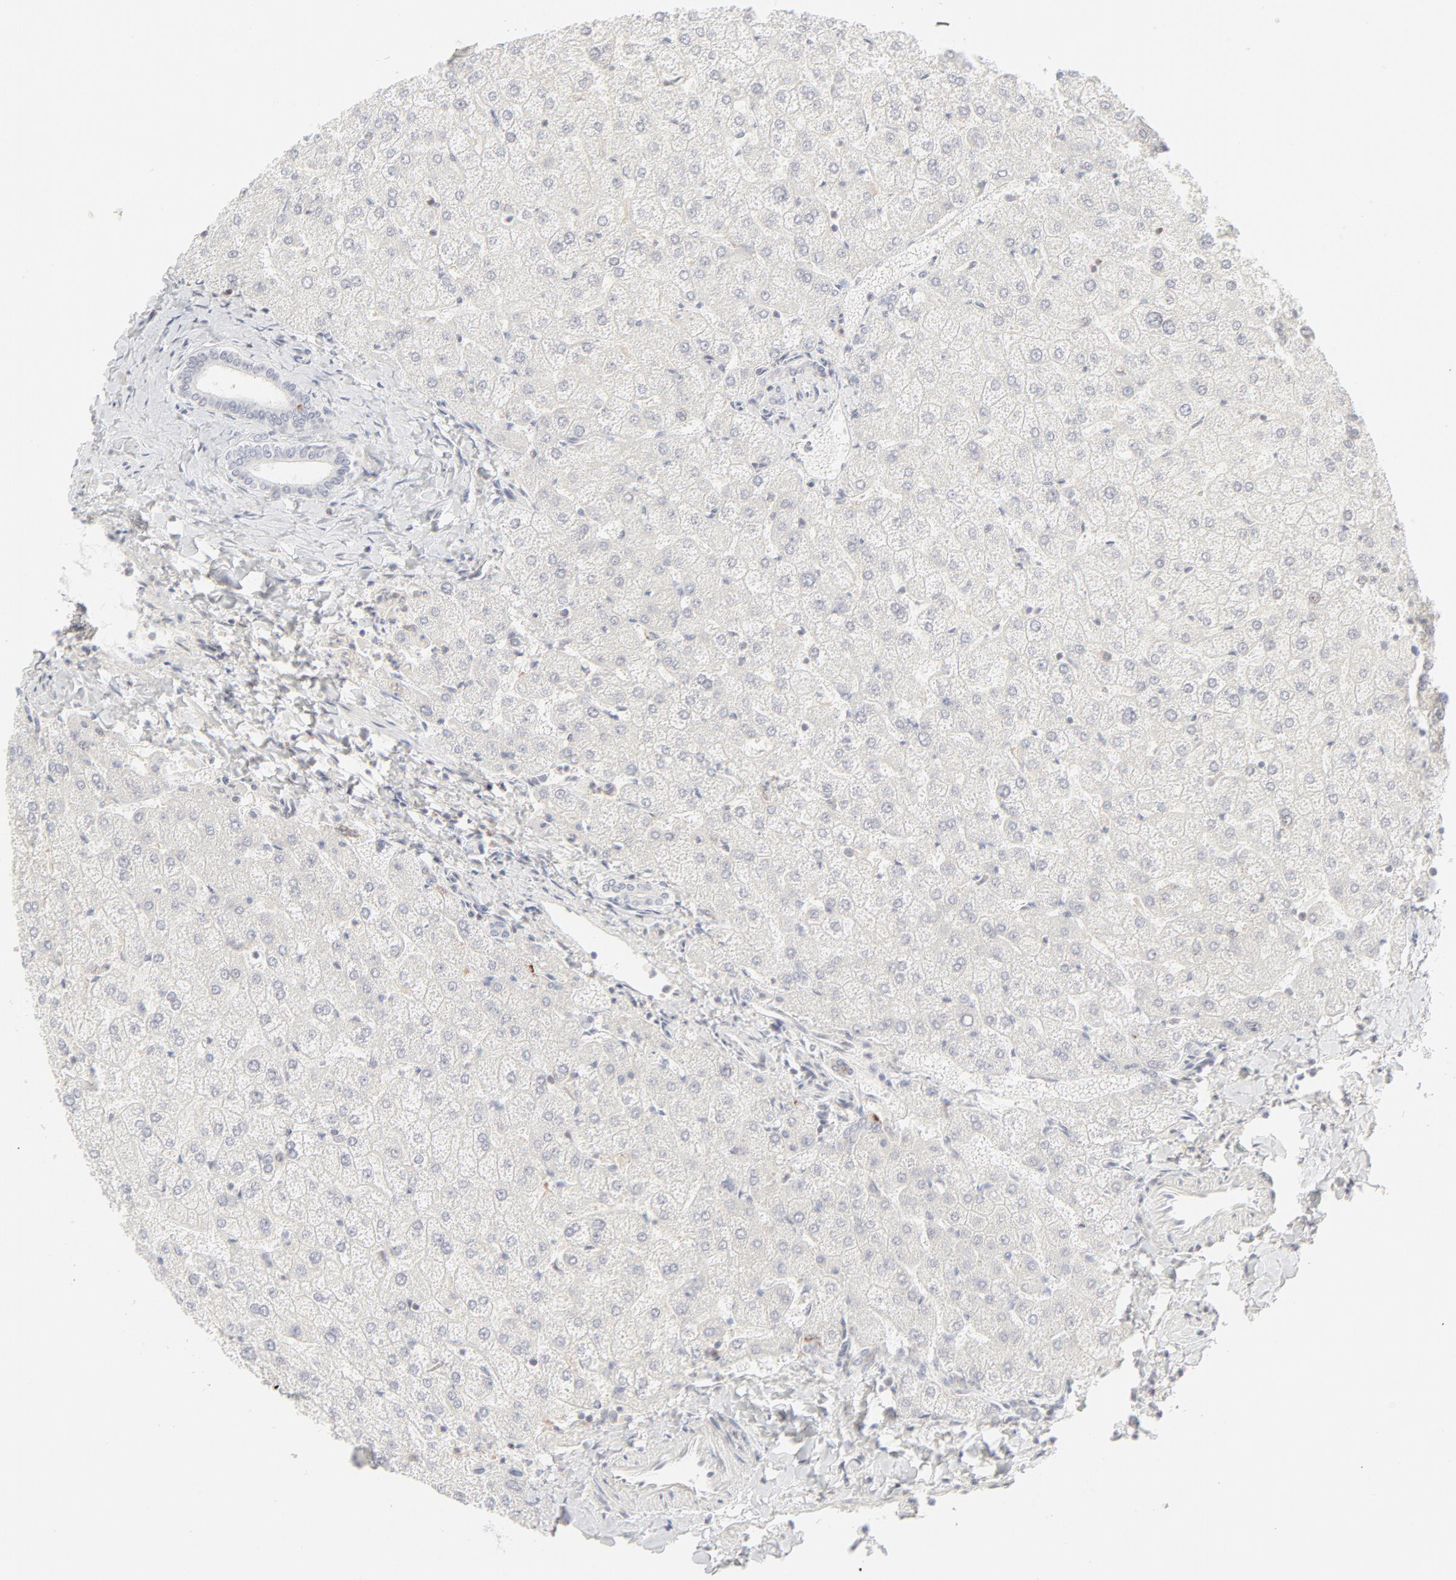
{"staining": {"intensity": "negative", "quantity": "none", "location": "none"}, "tissue": "liver", "cell_type": "Cholangiocytes", "image_type": "normal", "snomed": [{"axis": "morphology", "description": "Normal tissue, NOS"}, {"axis": "topography", "description": "Liver"}], "caption": "Immunohistochemistry (IHC) of benign human liver displays no expression in cholangiocytes. (Stains: DAB IHC with hematoxylin counter stain, Microscopy: brightfield microscopy at high magnification).", "gene": "PRKCB", "patient": {"sex": "female", "age": 32}}